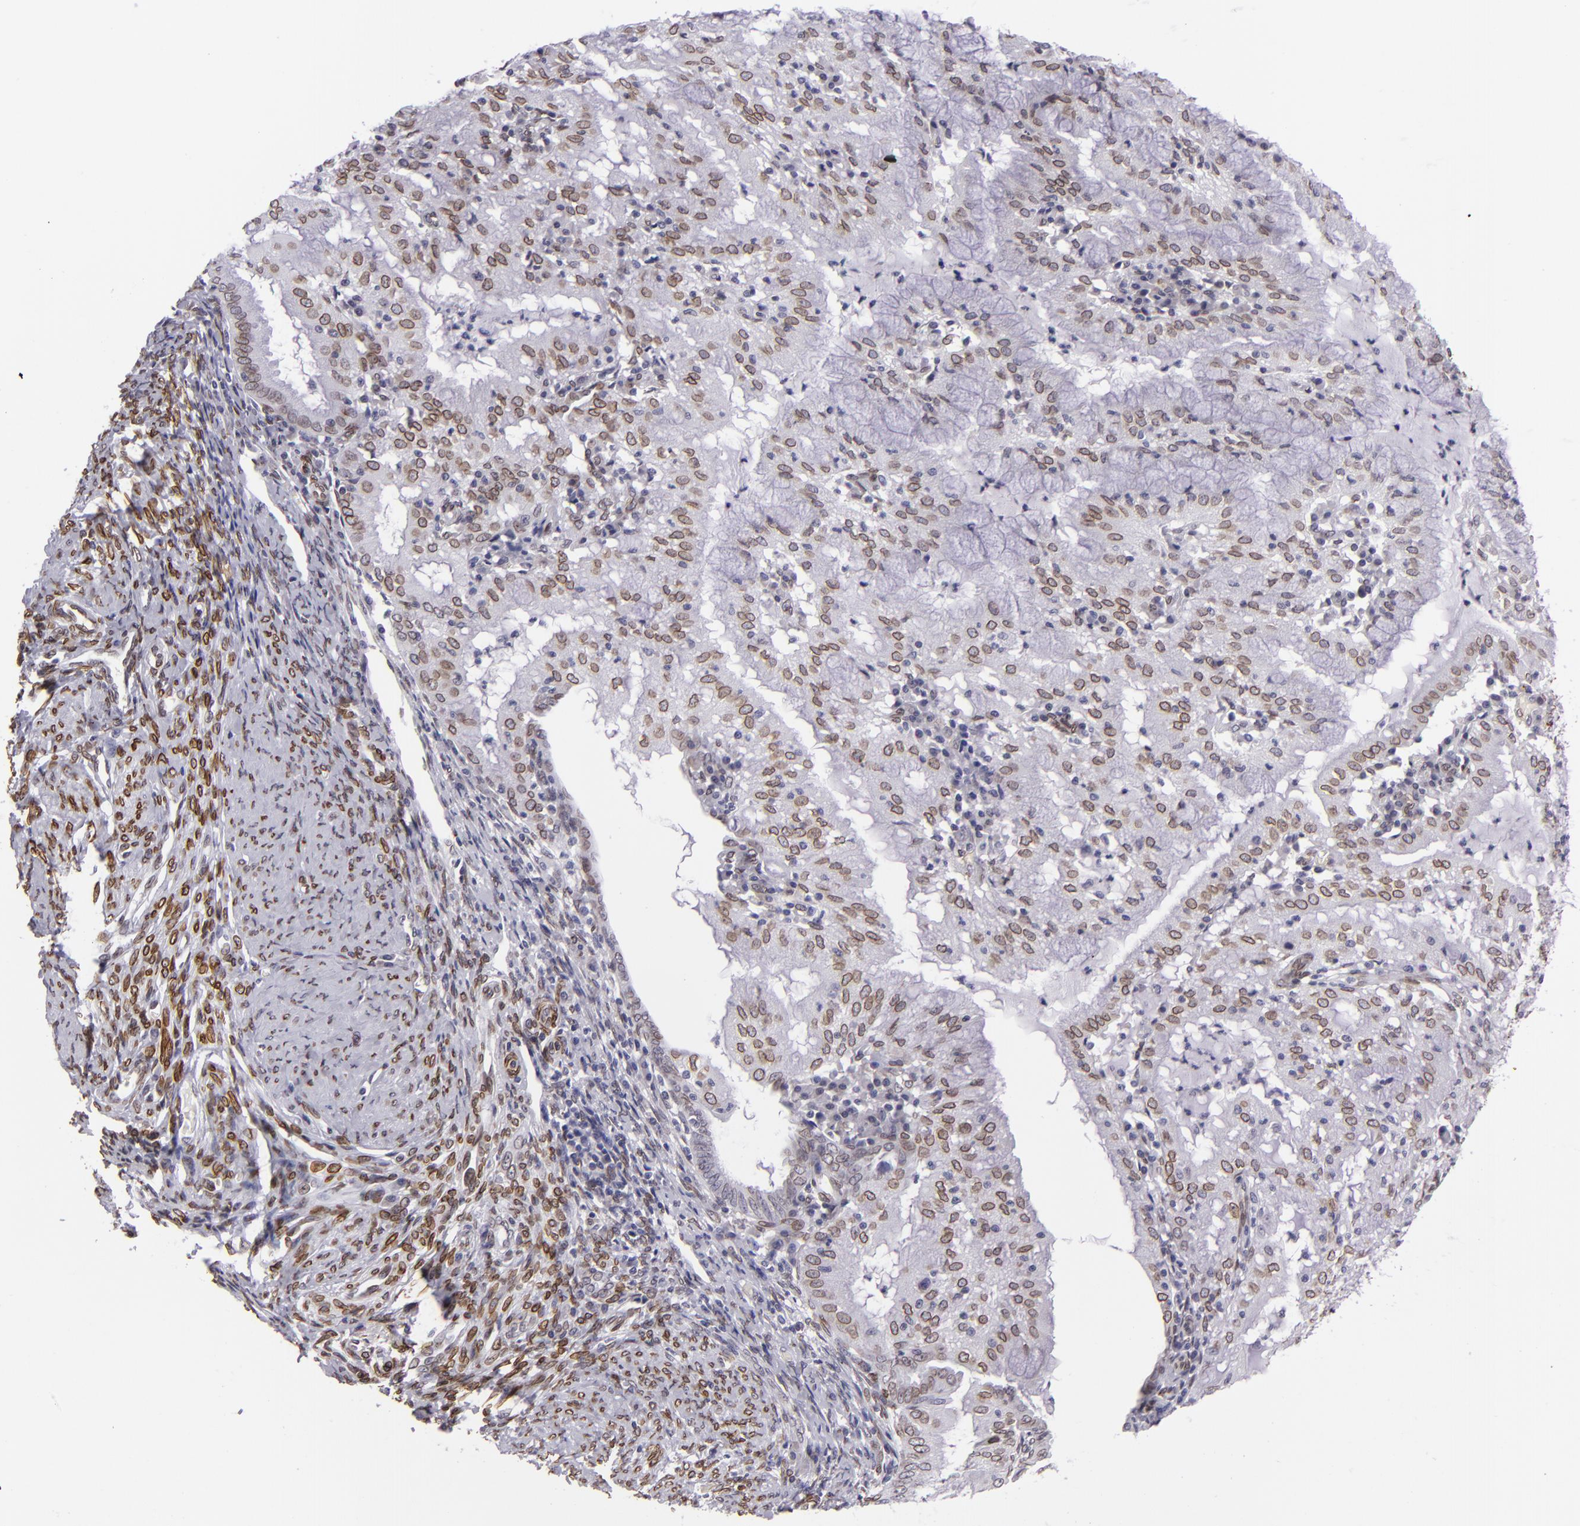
{"staining": {"intensity": "moderate", "quantity": "25%-75%", "location": "nuclear"}, "tissue": "endometrial cancer", "cell_type": "Tumor cells", "image_type": "cancer", "snomed": [{"axis": "morphology", "description": "Adenocarcinoma, NOS"}, {"axis": "topography", "description": "Endometrium"}], "caption": "A brown stain highlights moderate nuclear staining of a protein in endometrial cancer (adenocarcinoma) tumor cells.", "gene": "EMD", "patient": {"sex": "female", "age": 63}}